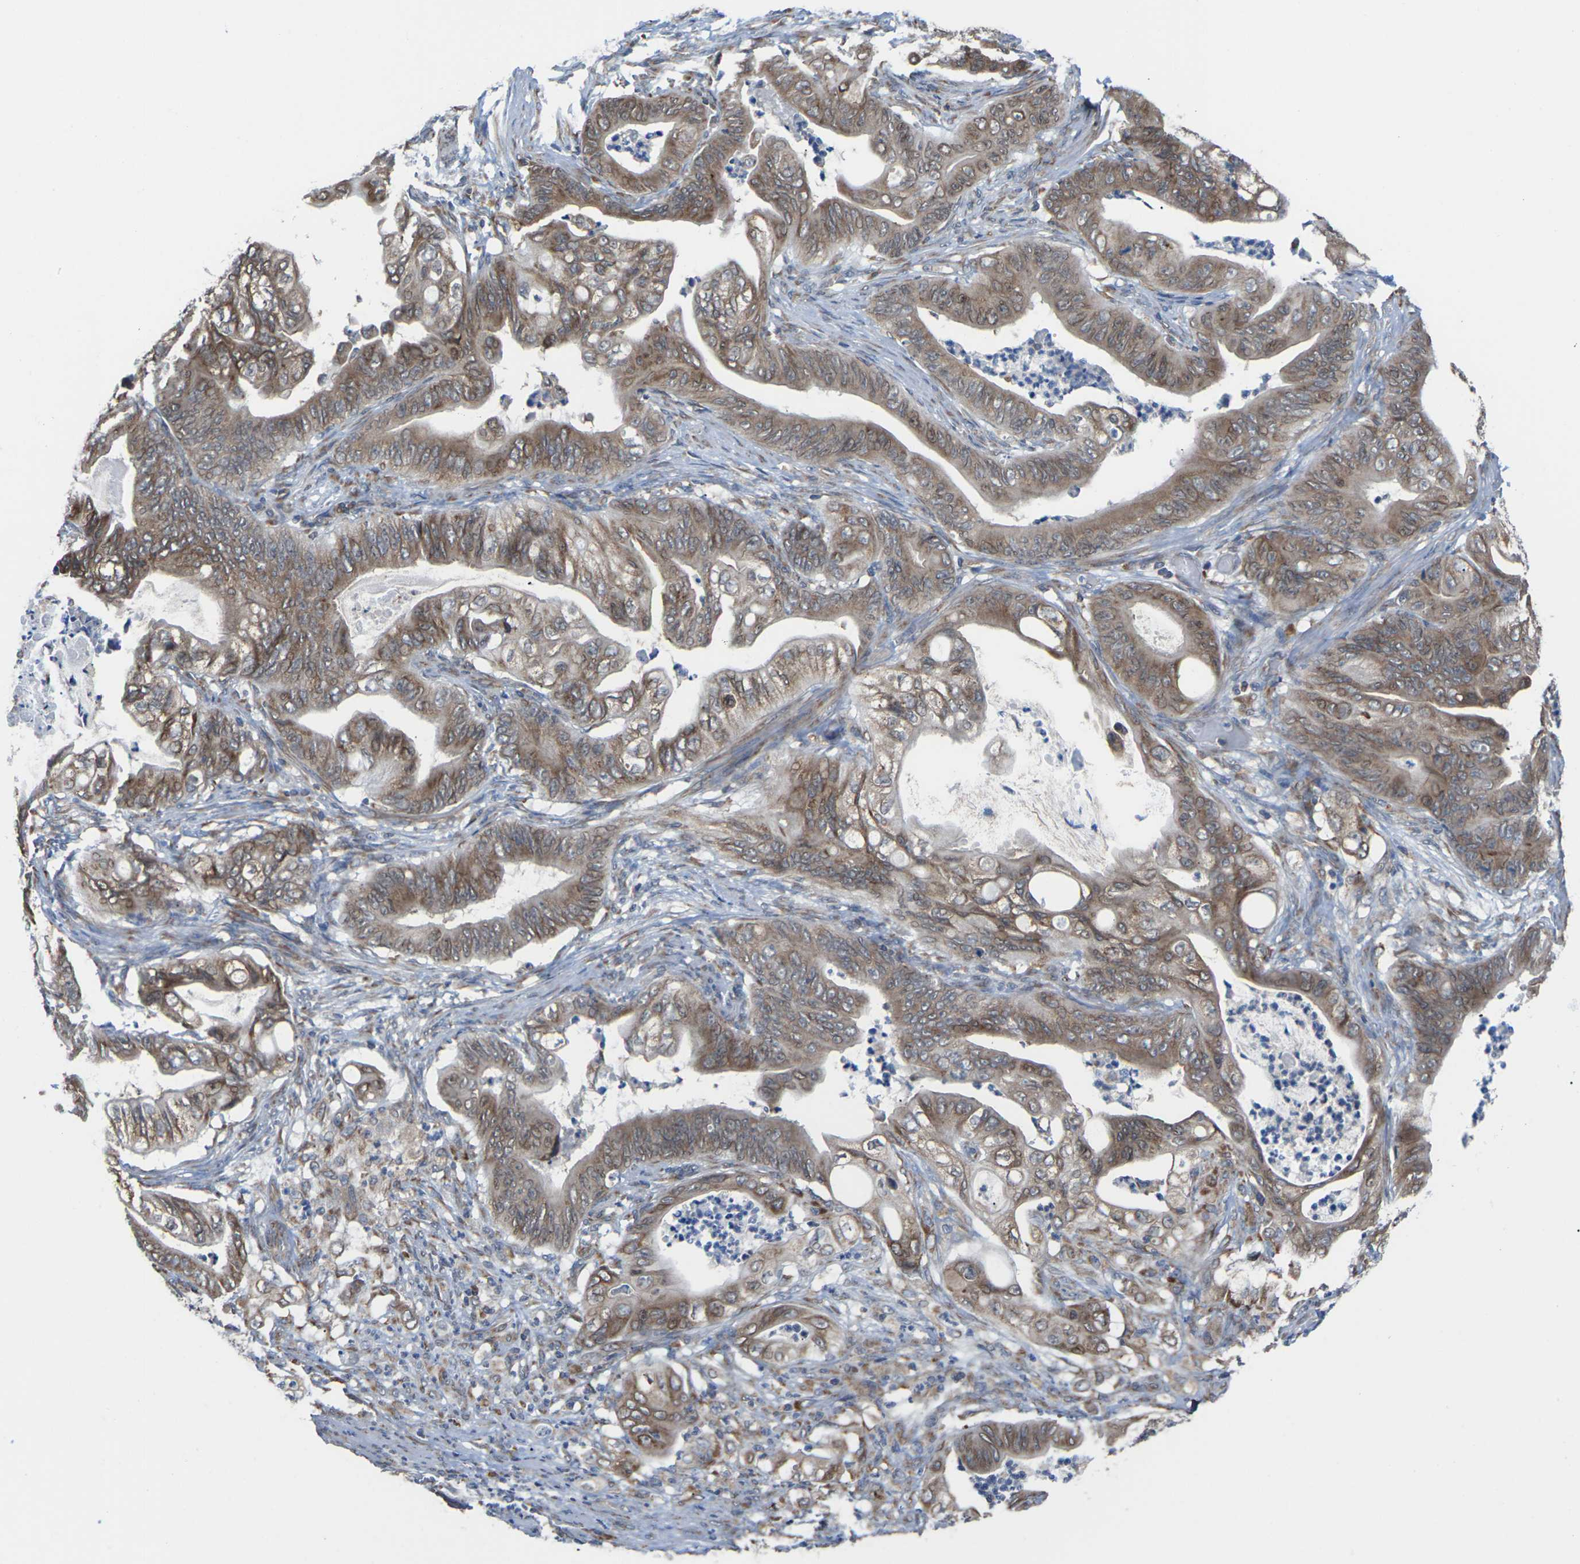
{"staining": {"intensity": "moderate", "quantity": ">75%", "location": "cytoplasmic/membranous"}, "tissue": "stomach cancer", "cell_type": "Tumor cells", "image_type": "cancer", "snomed": [{"axis": "morphology", "description": "Adenocarcinoma, NOS"}, {"axis": "topography", "description": "Stomach"}], "caption": "Stomach adenocarcinoma stained with a brown dye displays moderate cytoplasmic/membranous positive positivity in approximately >75% of tumor cells.", "gene": "PDZK1IP1", "patient": {"sex": "female", "age": 73}}